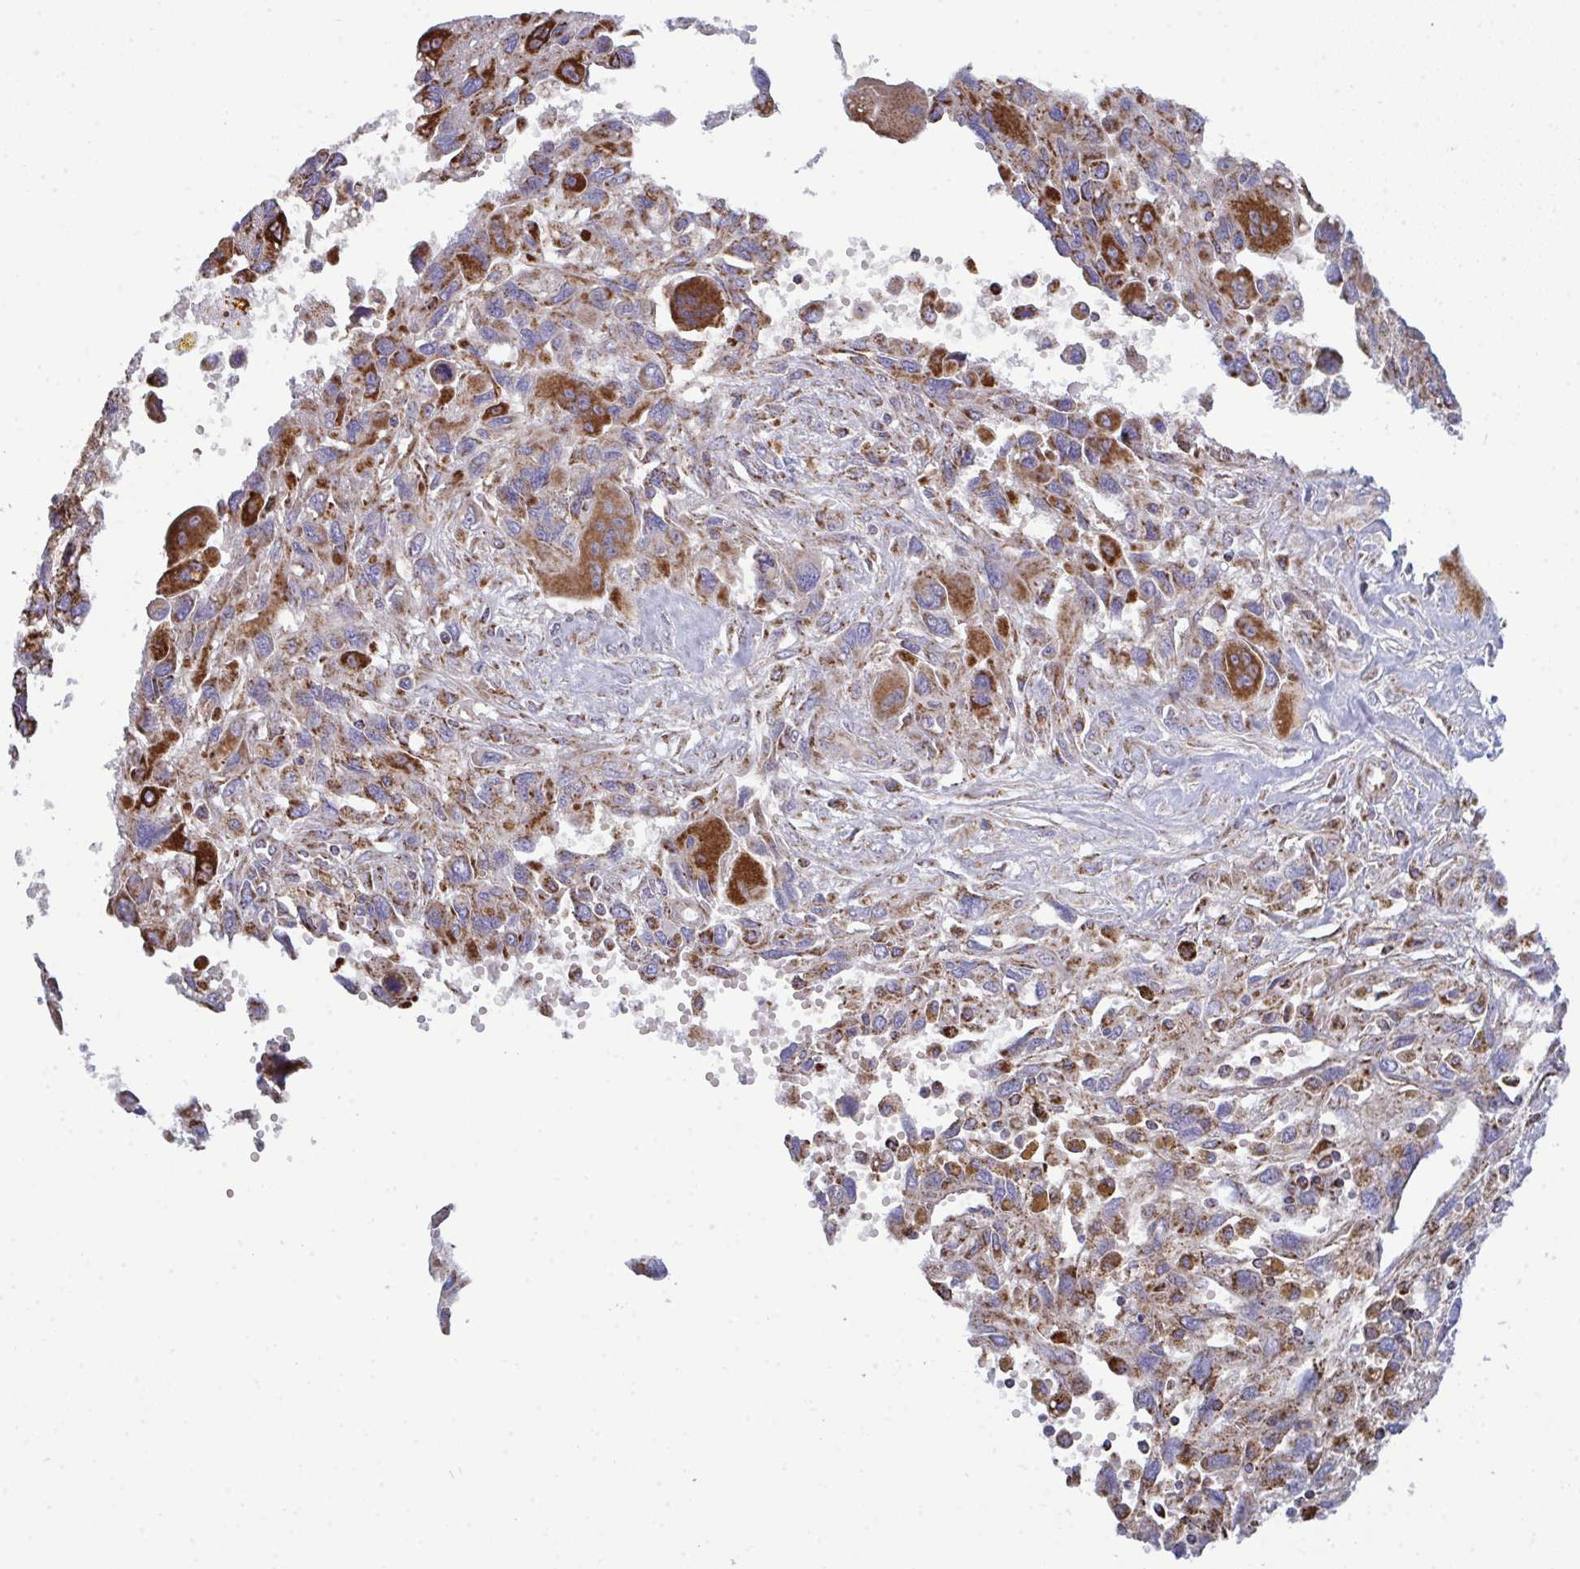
{"staining": {"intensity": "moderate", "quantity": ">75%", "location": "cytoplasmic/membranous"}, "tissue": "pancreatic cancer", "cell_type": "Tumor cells", "image_type": "cancer", "snomed": [{"axis": "morphology", "description": "Adenocarcinoma, NOS"}, {"axis": "topography", "description": "Pancreas"}], "caption": "Protein expression analysis of human pancreatic cancer reveals moderate cytoplasmic/membranous expression in about >75% of tumor cells.", "gene": "CSDE1", "patient": {"sex": "female", "age": 47}}